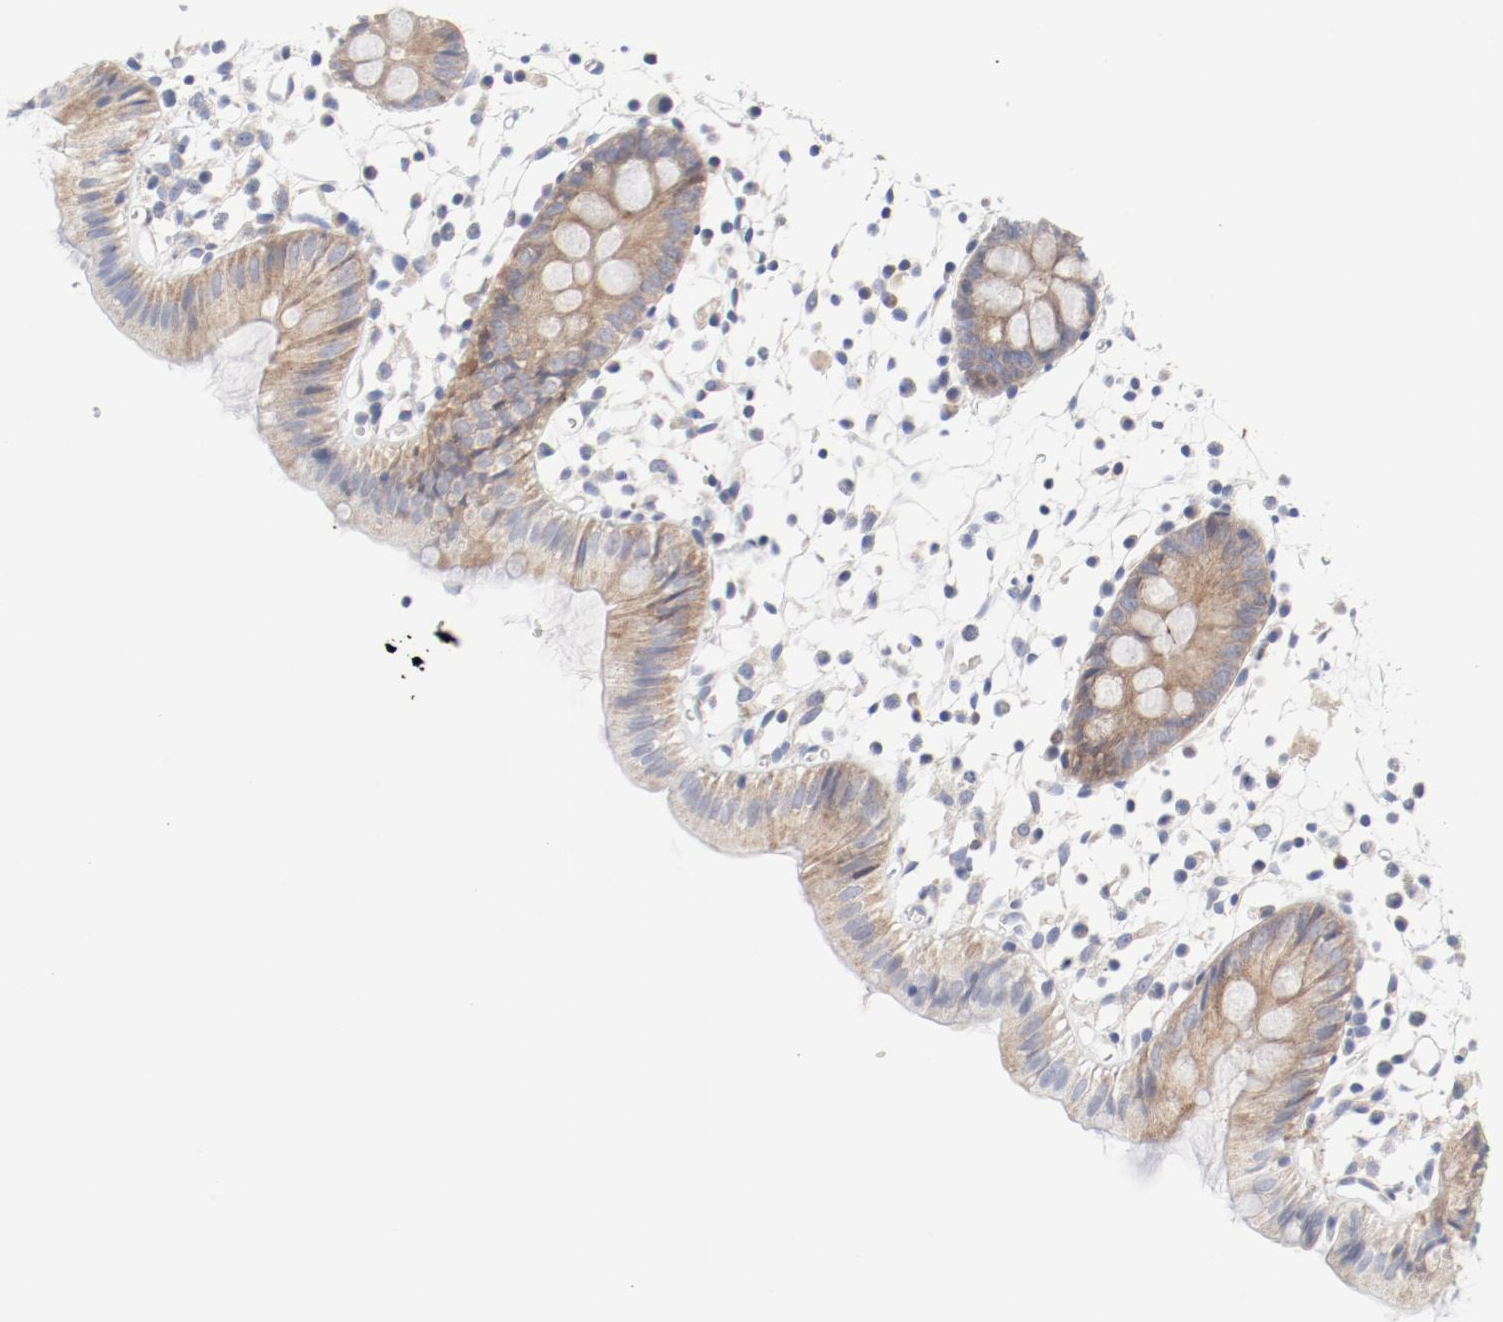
{"staining": {"intensity": "weak", "quantity": "<25%", "location": "cytoplasmic/membranous"}, "tissue": "colon", "cell_type": "Endothelial cells", "image_type": "normal", "snomed": [{"axis": "morphology", "description": "Normal tissue, NOS"}, {"axis": "topography", "description": "Colon"}], "caption": "An image of human colon is negative for staining in endothelial cells.", "gene": "BAD", "patient": {"sex": "male", "age": 14}}